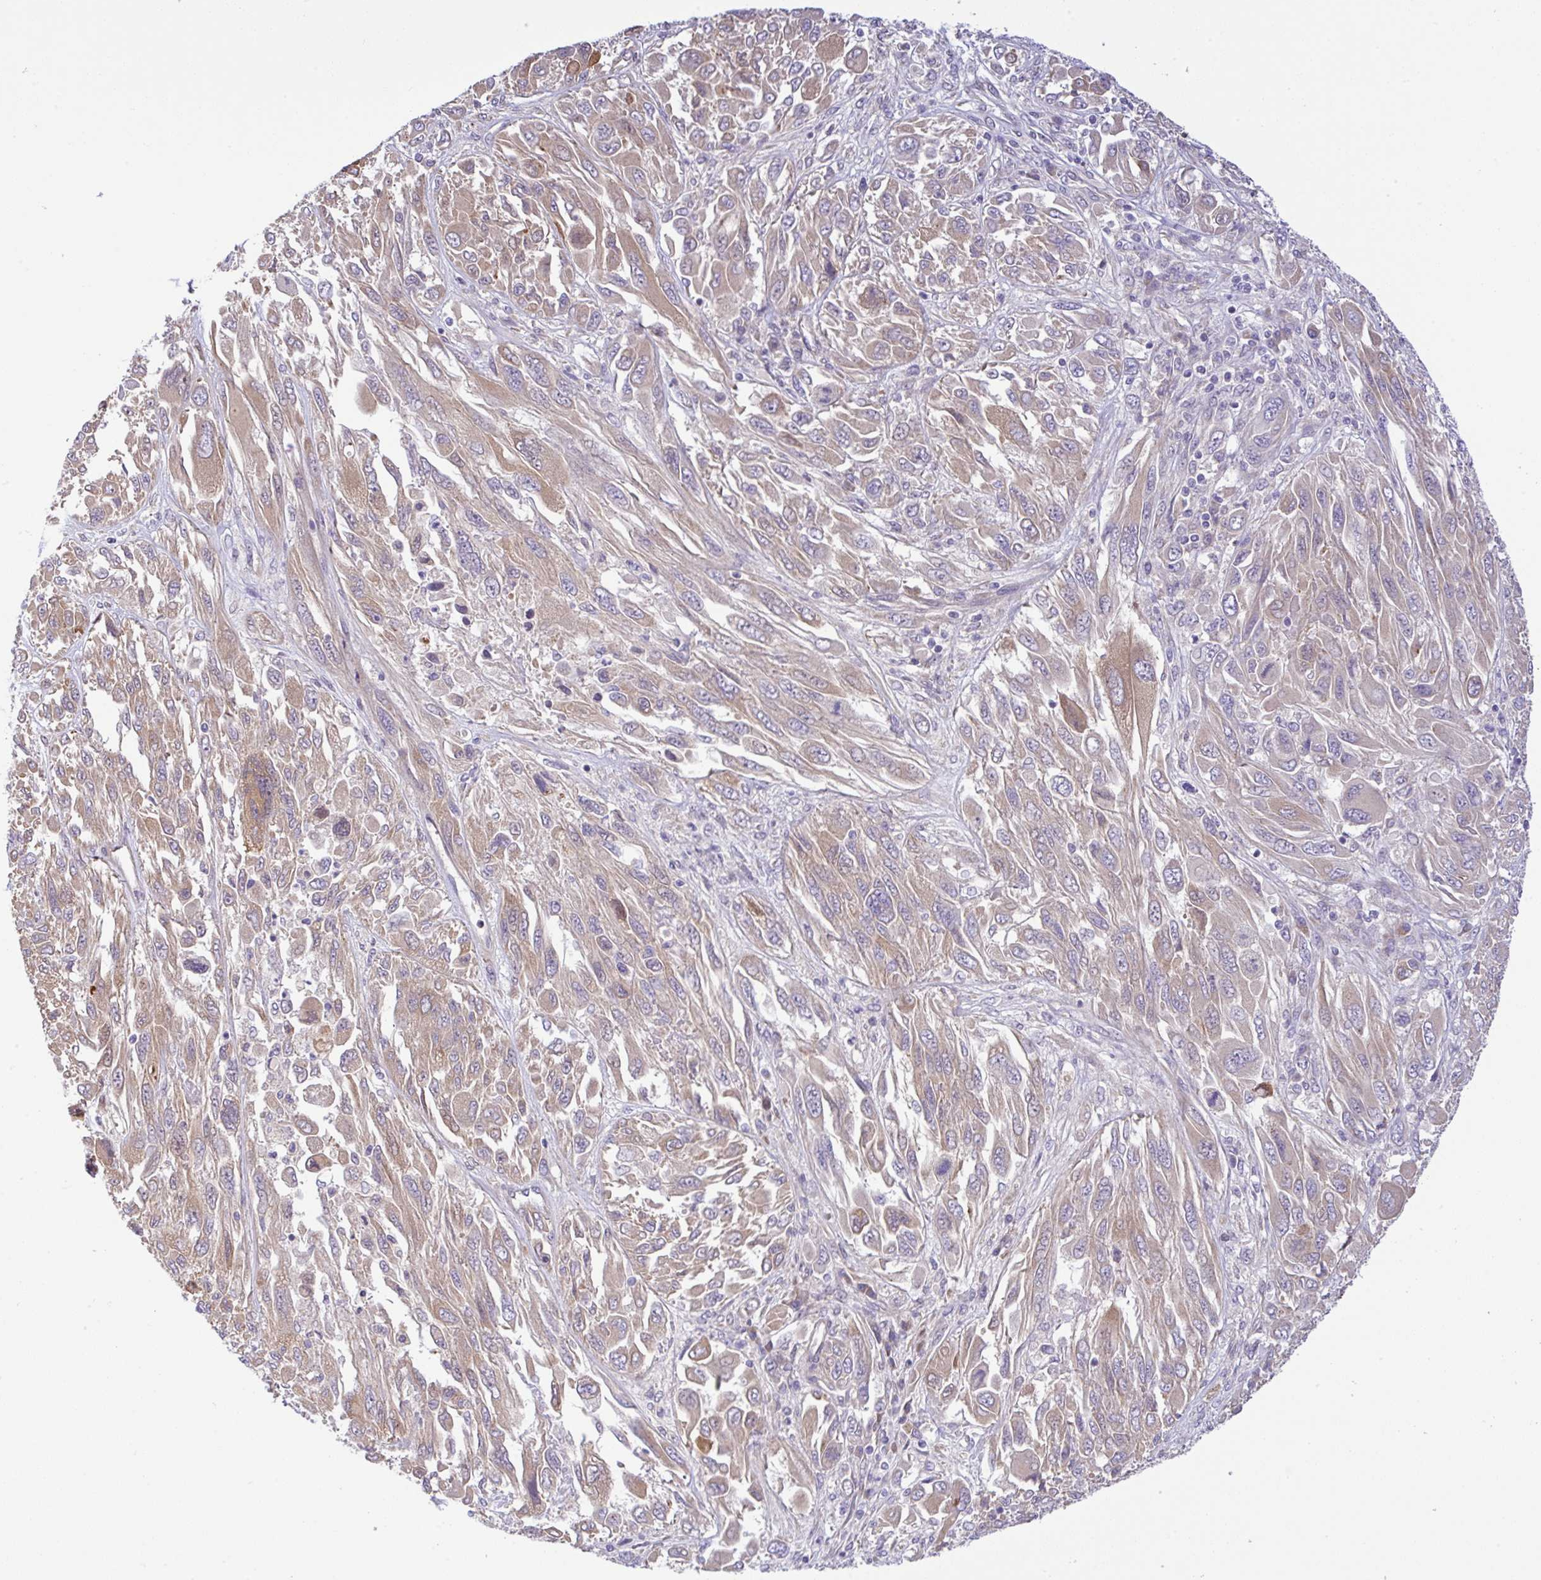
{"staining": {"intensity": "weak", "quantity": "25%-75%", "location": "cytoplasmic/membranous"}, "tissue": "melanoma", "cell_type": "Tumor cells", "image_type": "cancer", "snomed": [{"axis": "morphology", "description": "Malignant melanoma, NOS"}, {"axis": "topography", "description": "Skin"}], "caption": "This histopathology image reveals immunohistochemistry (IHC) staining of human malignant melanoma, with low weak cytoplasmic/membranous staining in approximately 25%-75% of tumor cells.", "gene": "UBE4A", "patient": {"sex": "female", "age": 91}}